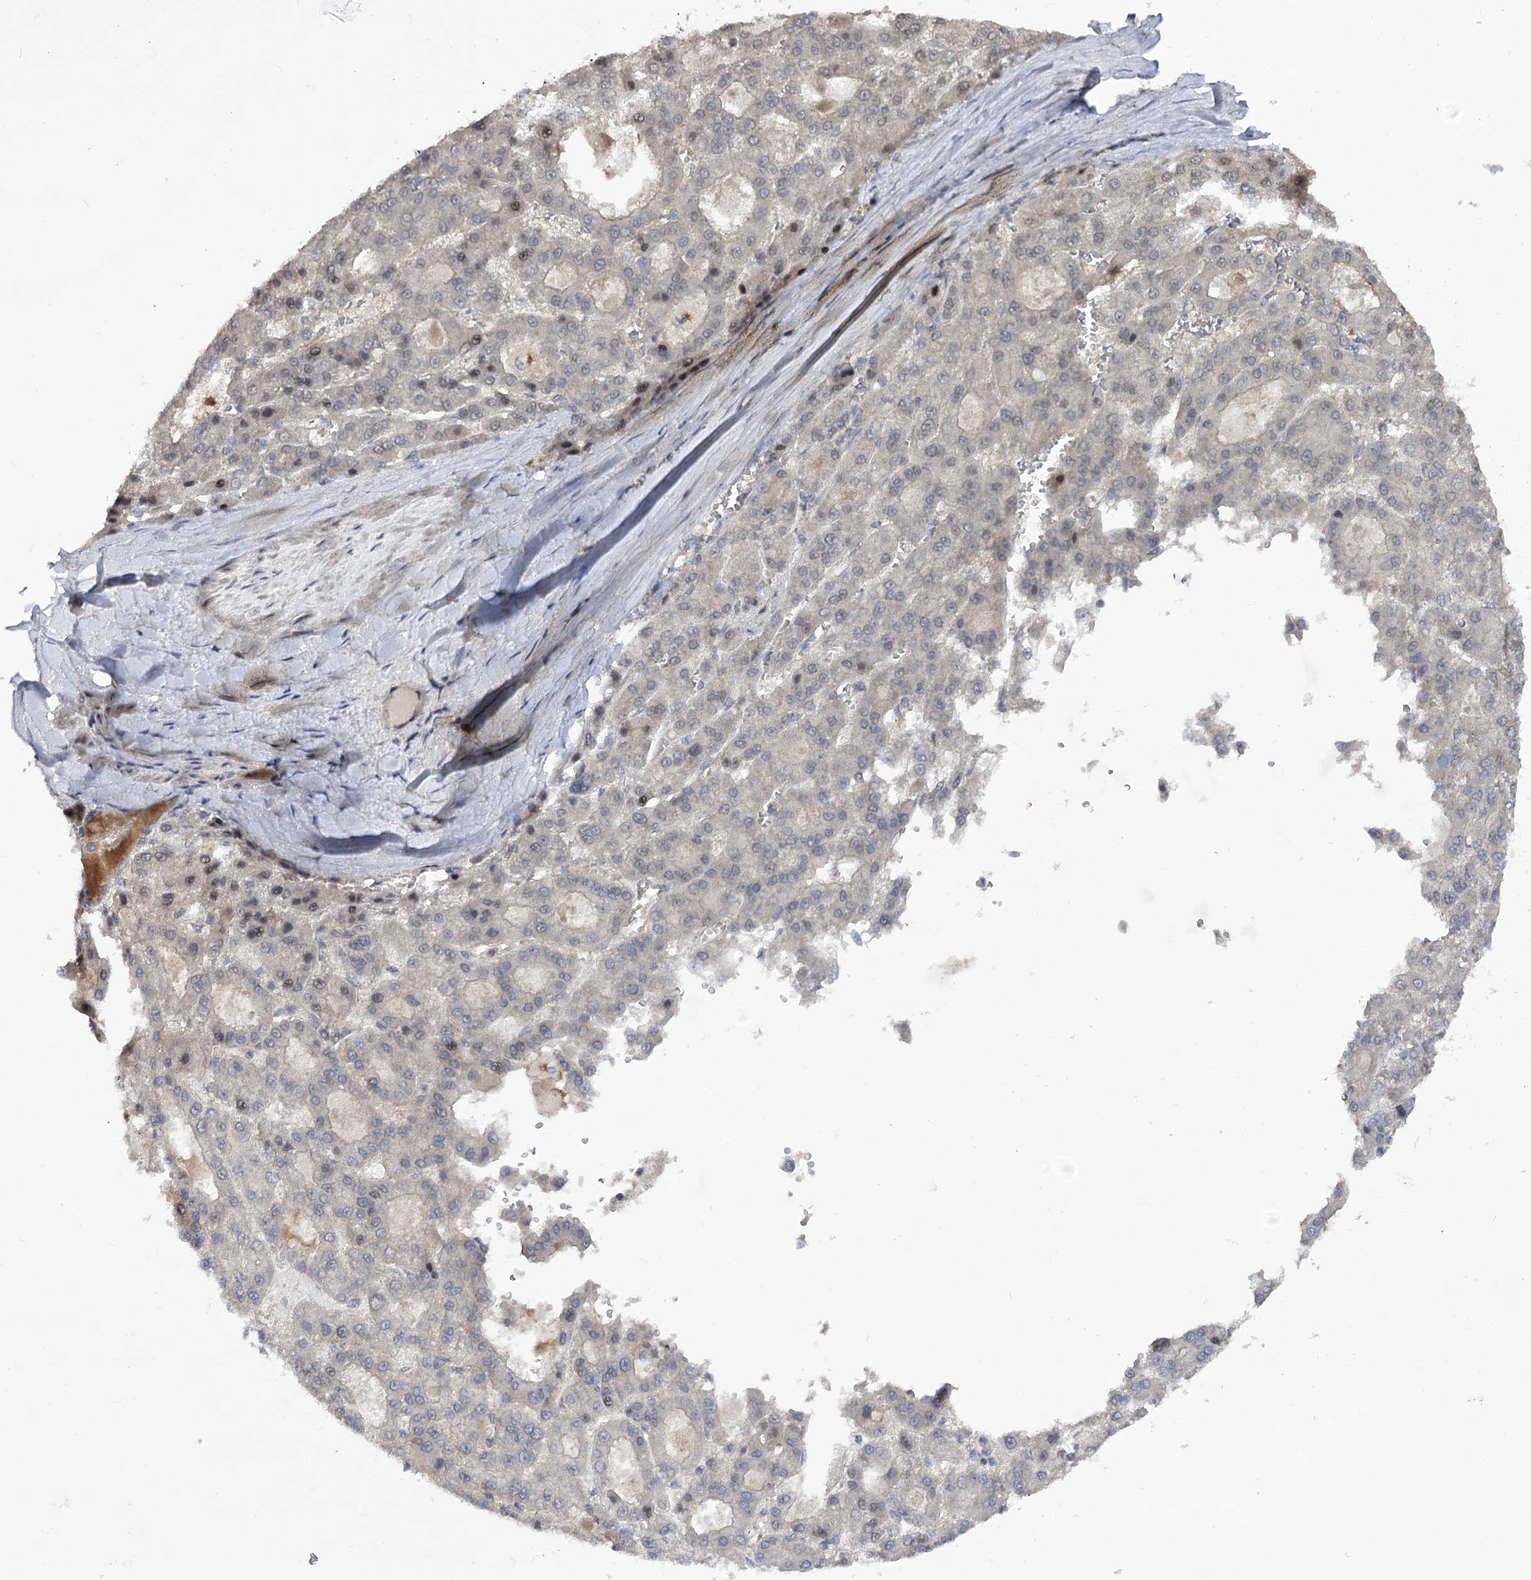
{"staining": {"intensity": "negative", "quantity": "none", "location": "none"}, "tissue": "liver cancer", "cell_type": "Tumor cells", "image_type": "cancer", "snomed": [{"axis": "morphology", "description": "Carcinoma, Hepatocellular, NOS"}, {"axis": "topography", "description": "Liver"}], "caption": "Tumor cells show no significant positivity in liver hepatocellular carcinoma. The staining is performed using DAB brown chromogen with nuclei counter-stained in using hematoxylin.", "gene": "STX6", "patient": {"sex": "male", "age": 70}}